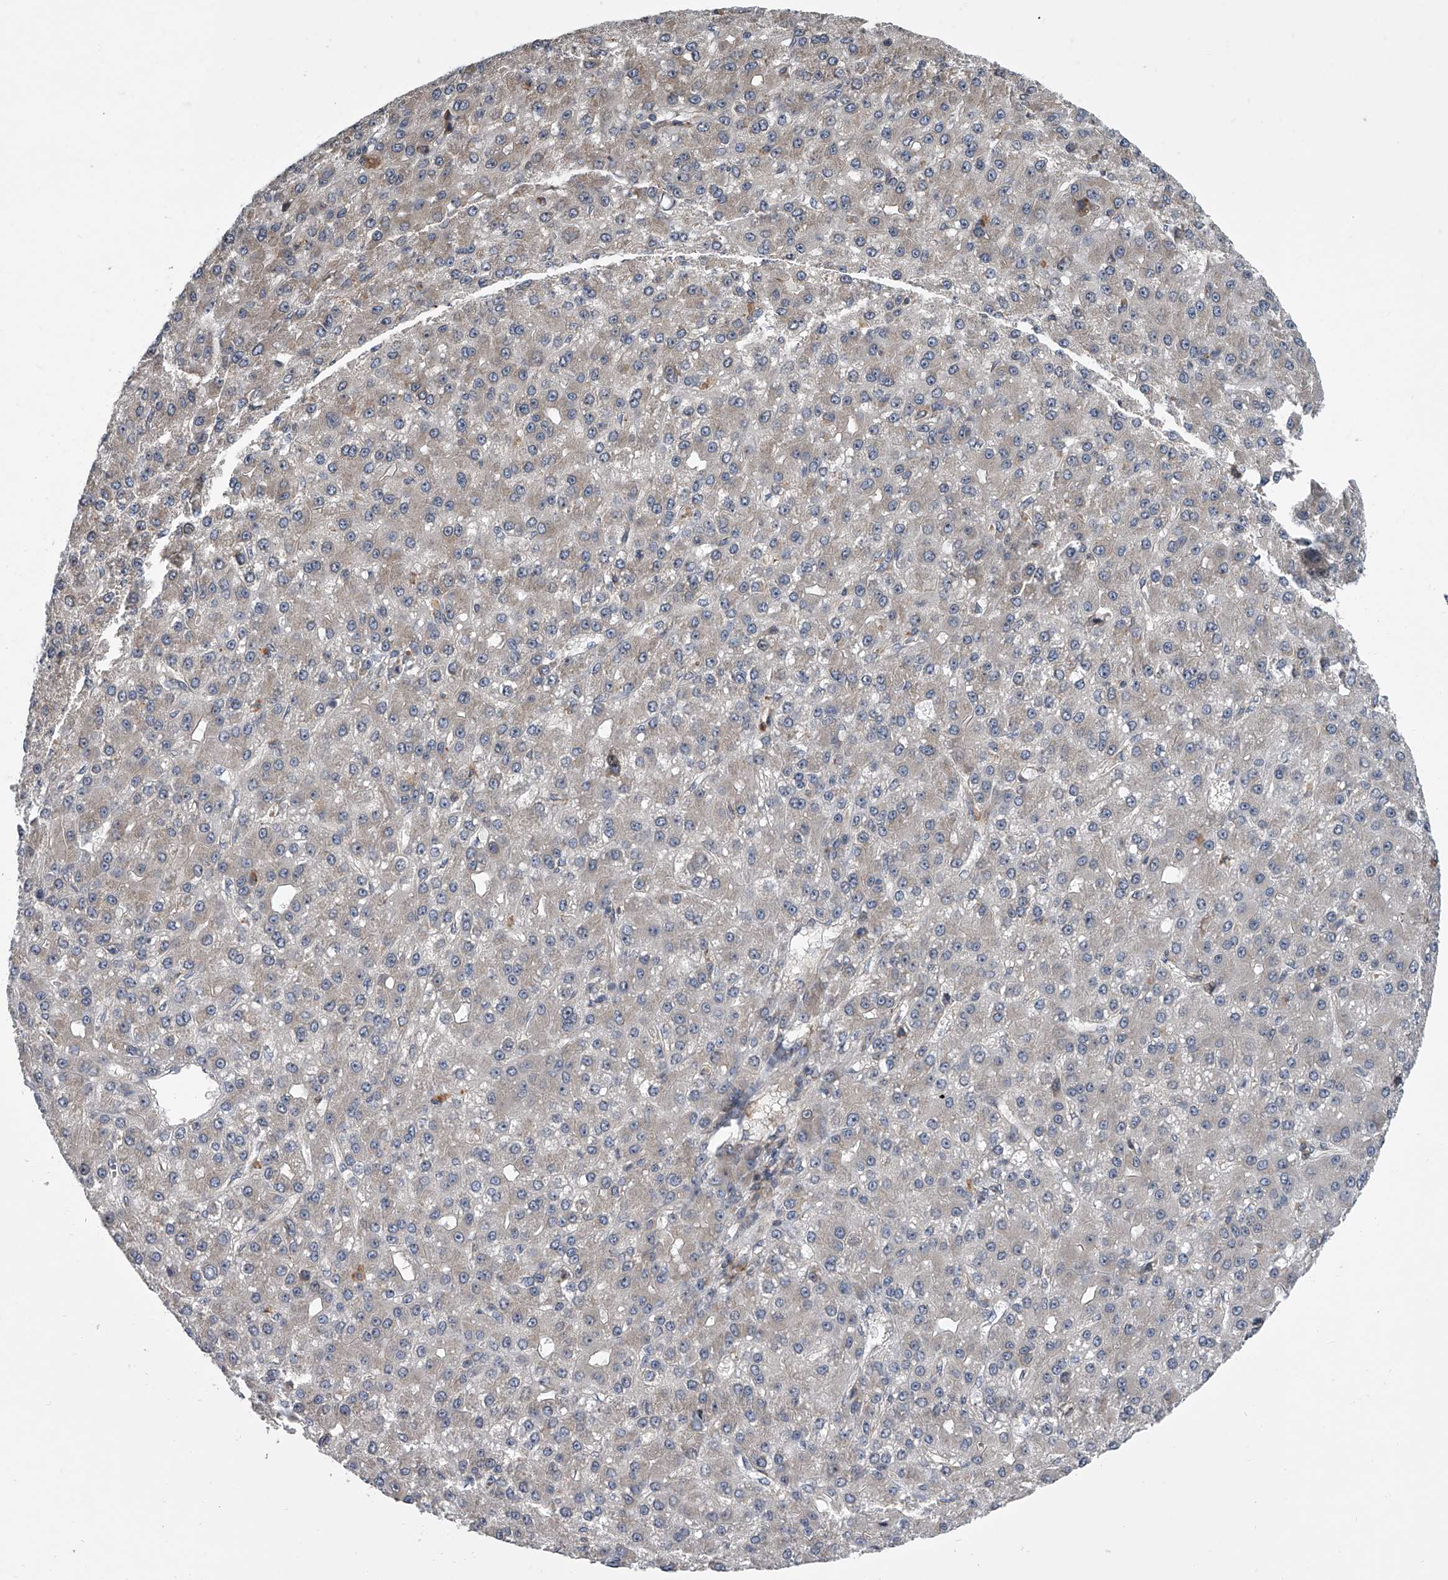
{"staining": {"intensity": "negative", "quantity": "none", "location": "none"}, "tissue": "liver cancer", "cell_type": "Tumor cells", "image_type": "cancer", "snomed": [{"axis": "morphology", "description": "Carcinoma, Hepatocellular, NOS"}, {"axis": "topography", "description": "Liver"}], "caption": "Immunohistochemical staining of human hepatocellular carcinoma (liver) reveals no significant staining in tumor cells.", "gene": "DLGAP2", "patient": {"sex": "male", "age": 67}}